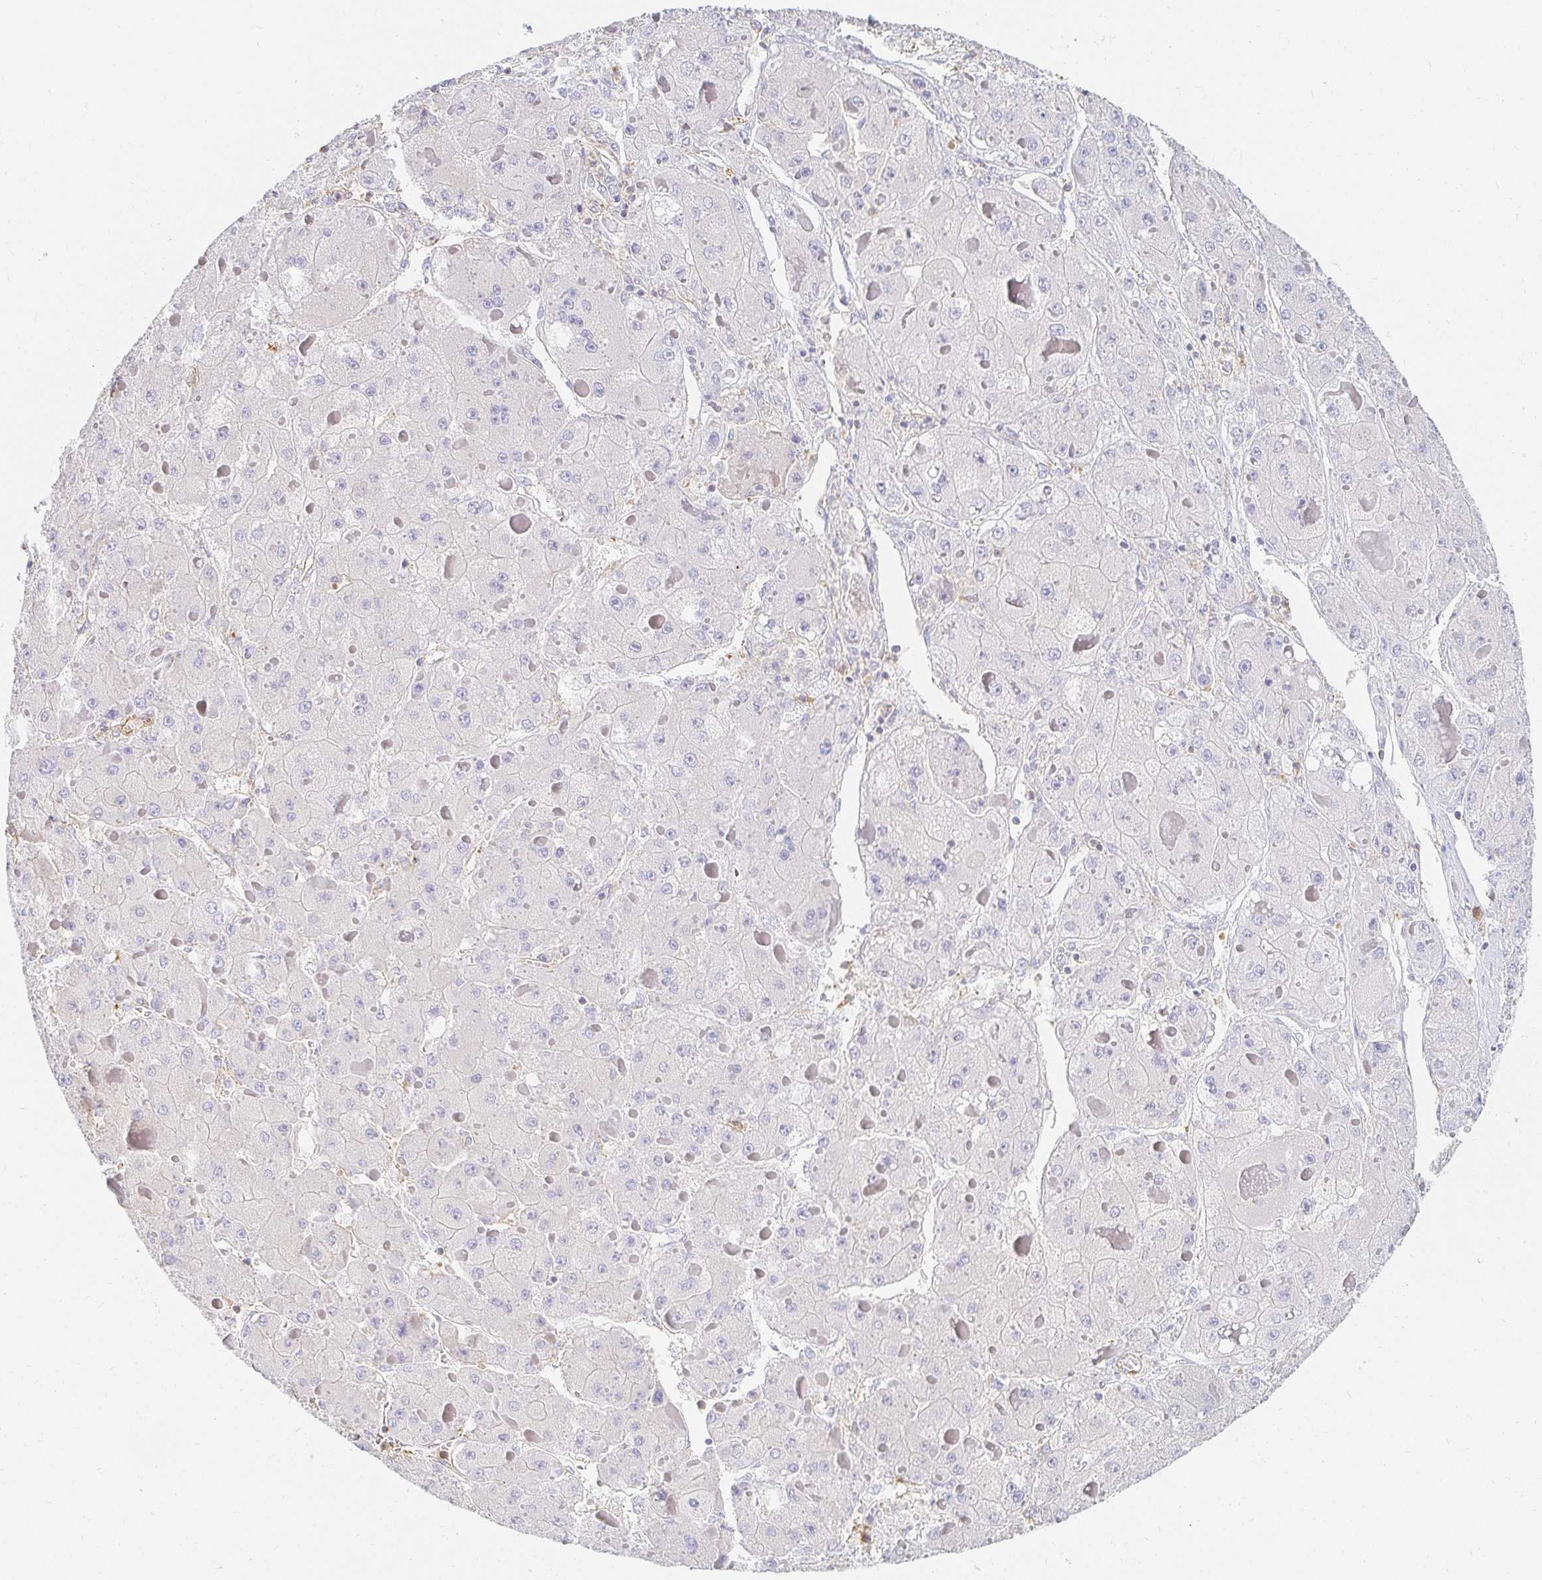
{"staining": {"intensity": "negative", "quantity": "none", "location": "none"}, "tissue": "liver cancer", "cell_type": "Tumor cells", "image_type": "cancer", "snomed": [{"axis": "morphology", "description": "Carcinoma, Hepatocellular, NOS"}, {"axis": "topography", "description": "Liver"}], "caption": "Hepatocellular carcinoma (liver) stained for a protein using immunohistochemistry (IHC) reveals no expression tumor cells.", "gene": "TSPAN19", "patient": {"sex": "female", "age": 73}}